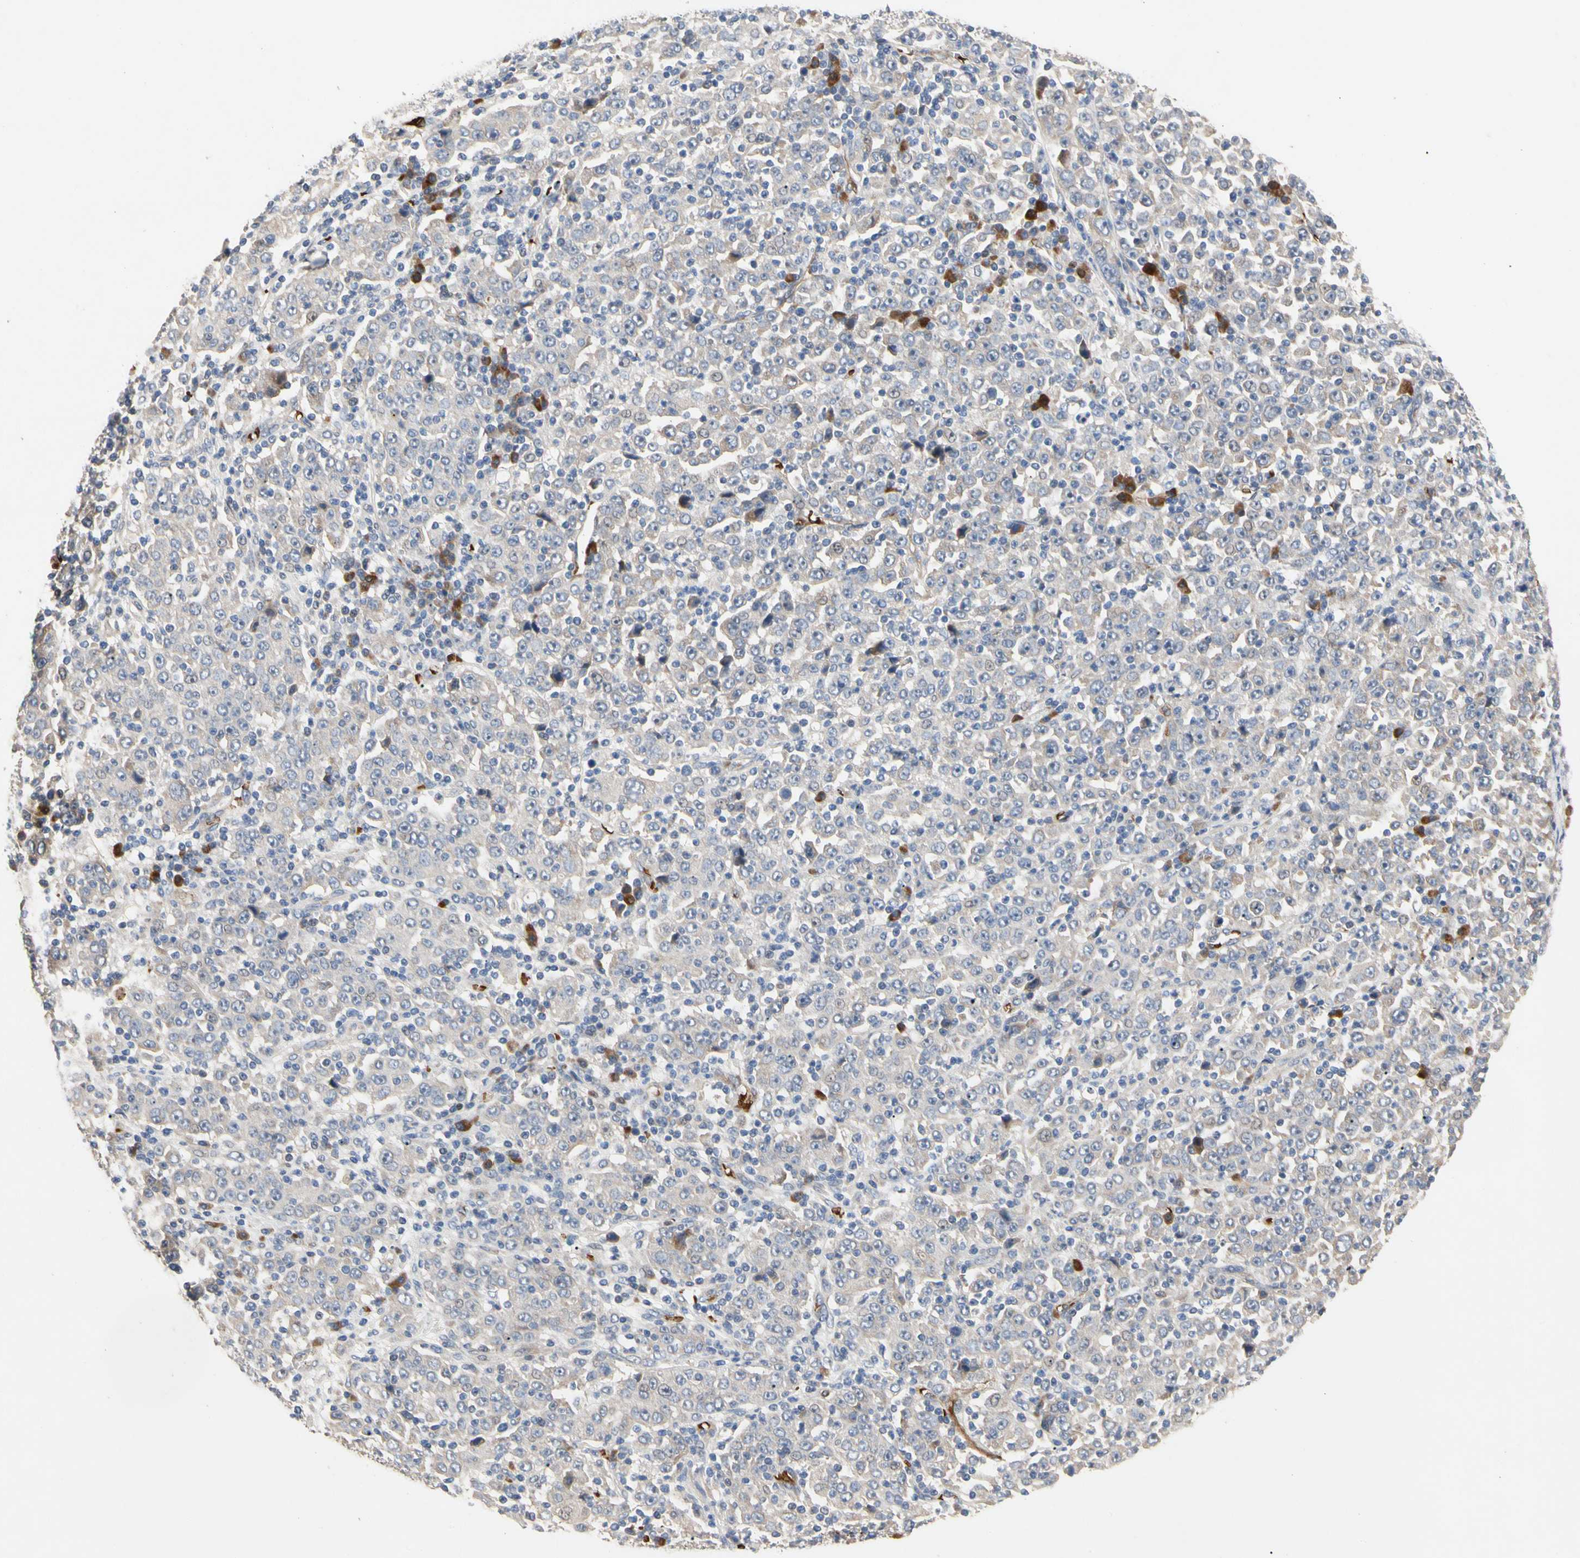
{"staining": {"intensity": "weak", "quantity": "<25%", "location": "cytoplasmic/membranous"}, "tissue": "stomach cancer", "cell_type": "Tumor cells", "image_type": "cancer", "snomed": [{"axis": "morphology", "description": "Normal tissue, NOS"}, {"axis": "morphology", "description": "Adenocarcinoma, NOS"}, {"axis": "topography", "description": "Stomach, upper"}, {"axis": "topography", "description": "Stomach"}], "caption": "Immunohistochemistry (IHC) of human stomach cancer (adenocarcinoma) shows no staining in tumor cells. (DAB IHC, high magnification).", "gene": "HMGCR", "patient": {"sex": "male", "age": 59}}